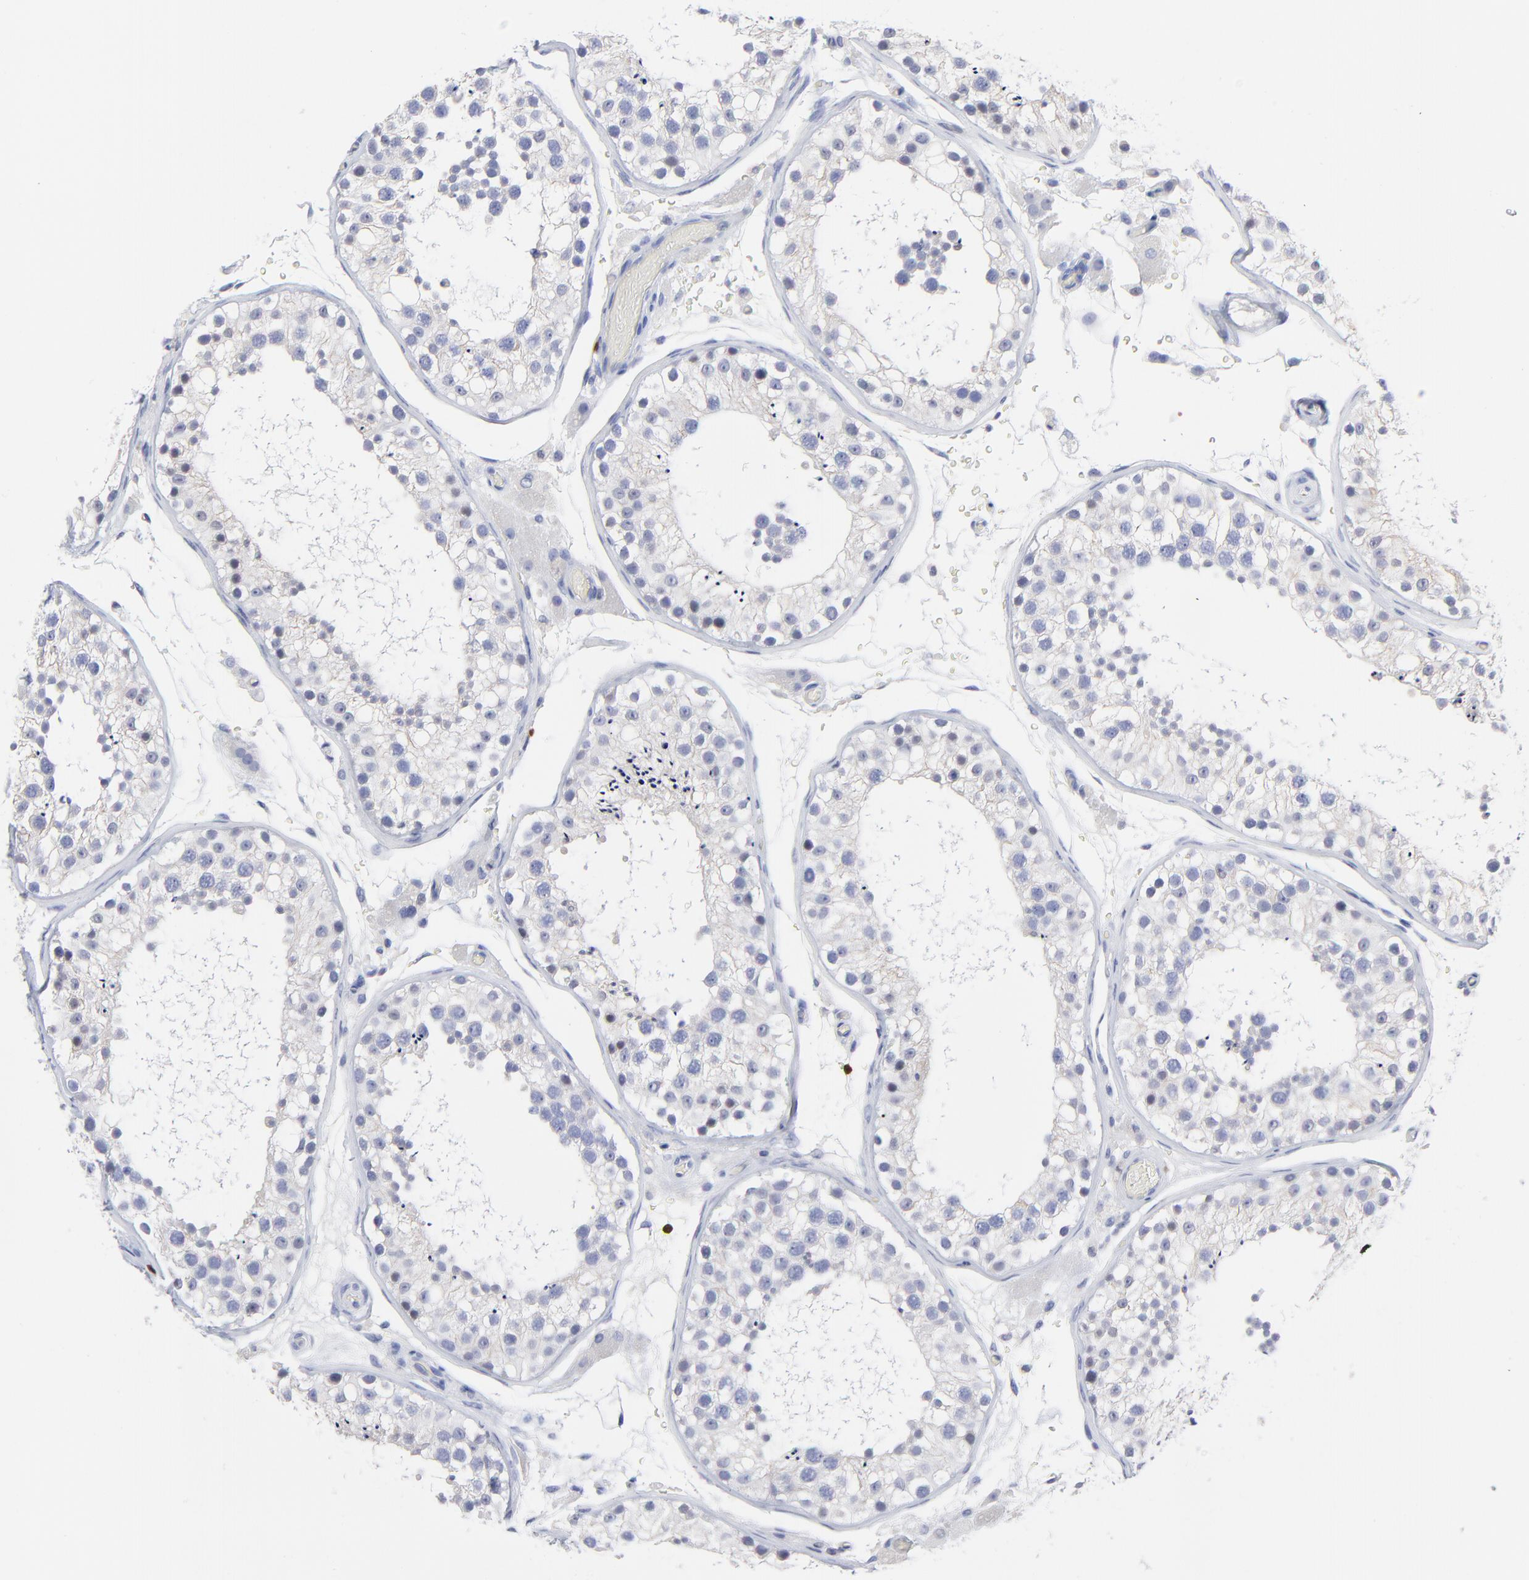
{"staining": {"intensity": "negative", "quantity": "none", "location": "none"}, "tissue": "testis", "cell_type": "Cells in seminiferous ducts", "image_type": "normal", "snomed": [{"axis": "morphology", "description": "Normal tissue, NOS"}, {"axis": "topography", "description": "Testis"}], "caption": "Immunohistochemistry (IHC) of normal human testis demonstrates no expression in cells in seminiferous ducts.", "gene": "ZAP70", "patient": {"sex": "male", "age": 26}}